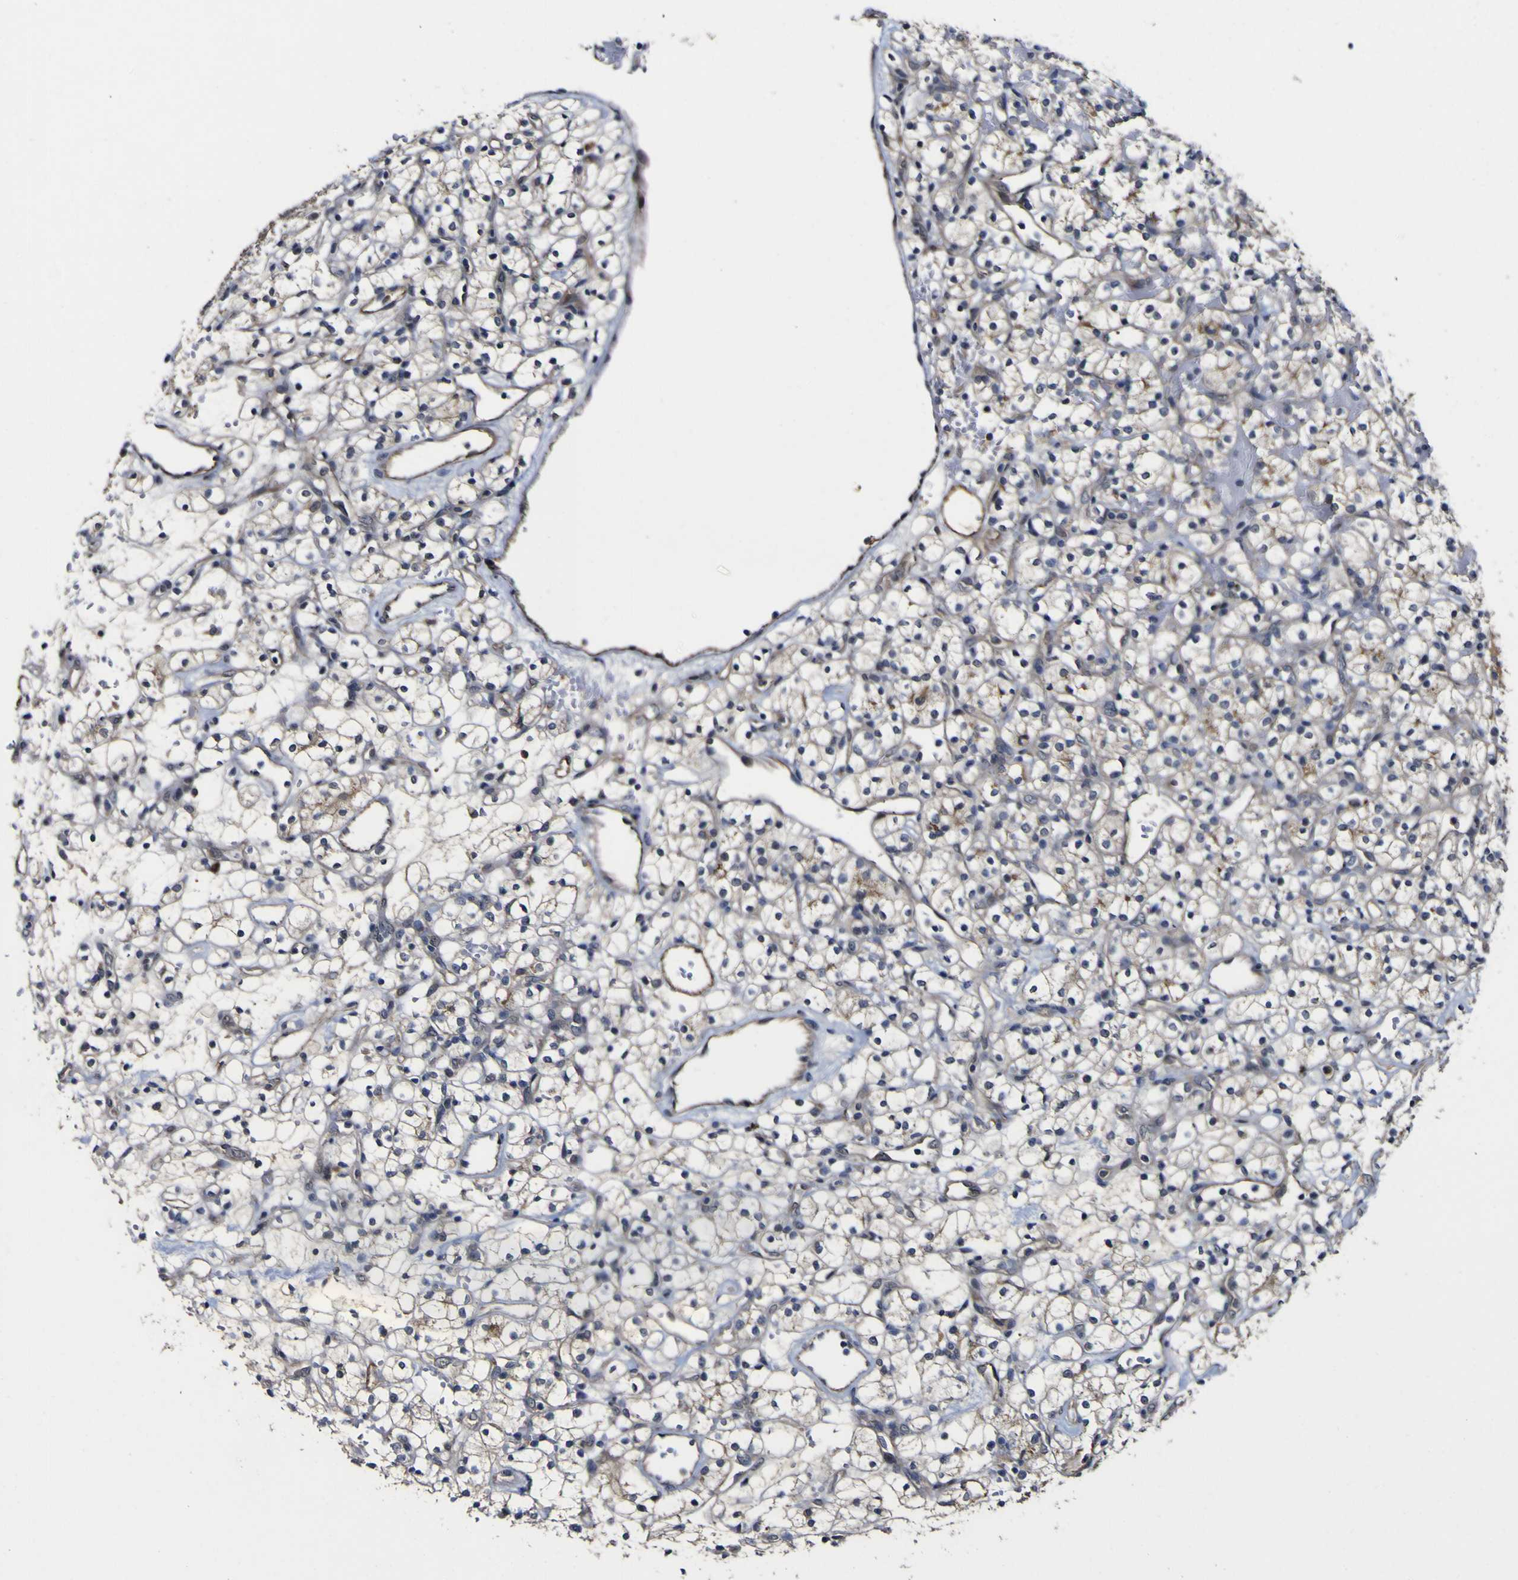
{"staining": {"intensity": "negative", "quantity": "none", "location": "none"}, "tissue": "renal cancer", "cell_type": "Tumor cells", "image_type": "cancer", "snomed": [{"axis": "morphology", "description": "Adenocarcinoma, NOS"}, {"axis": "topography", "description": "Kidney"}], "caption": "Renal cancer was stained to show a protein in brown. There is no significant expression in tumor cells. Brightfield microscopy of IHC stained with DAB (3,3'-diaminobenzidine) (brown) and hematoxylin (blue), captured at high magnification.", "gene": "CCL2", "patient": {"sex": "female", "age": 60}}